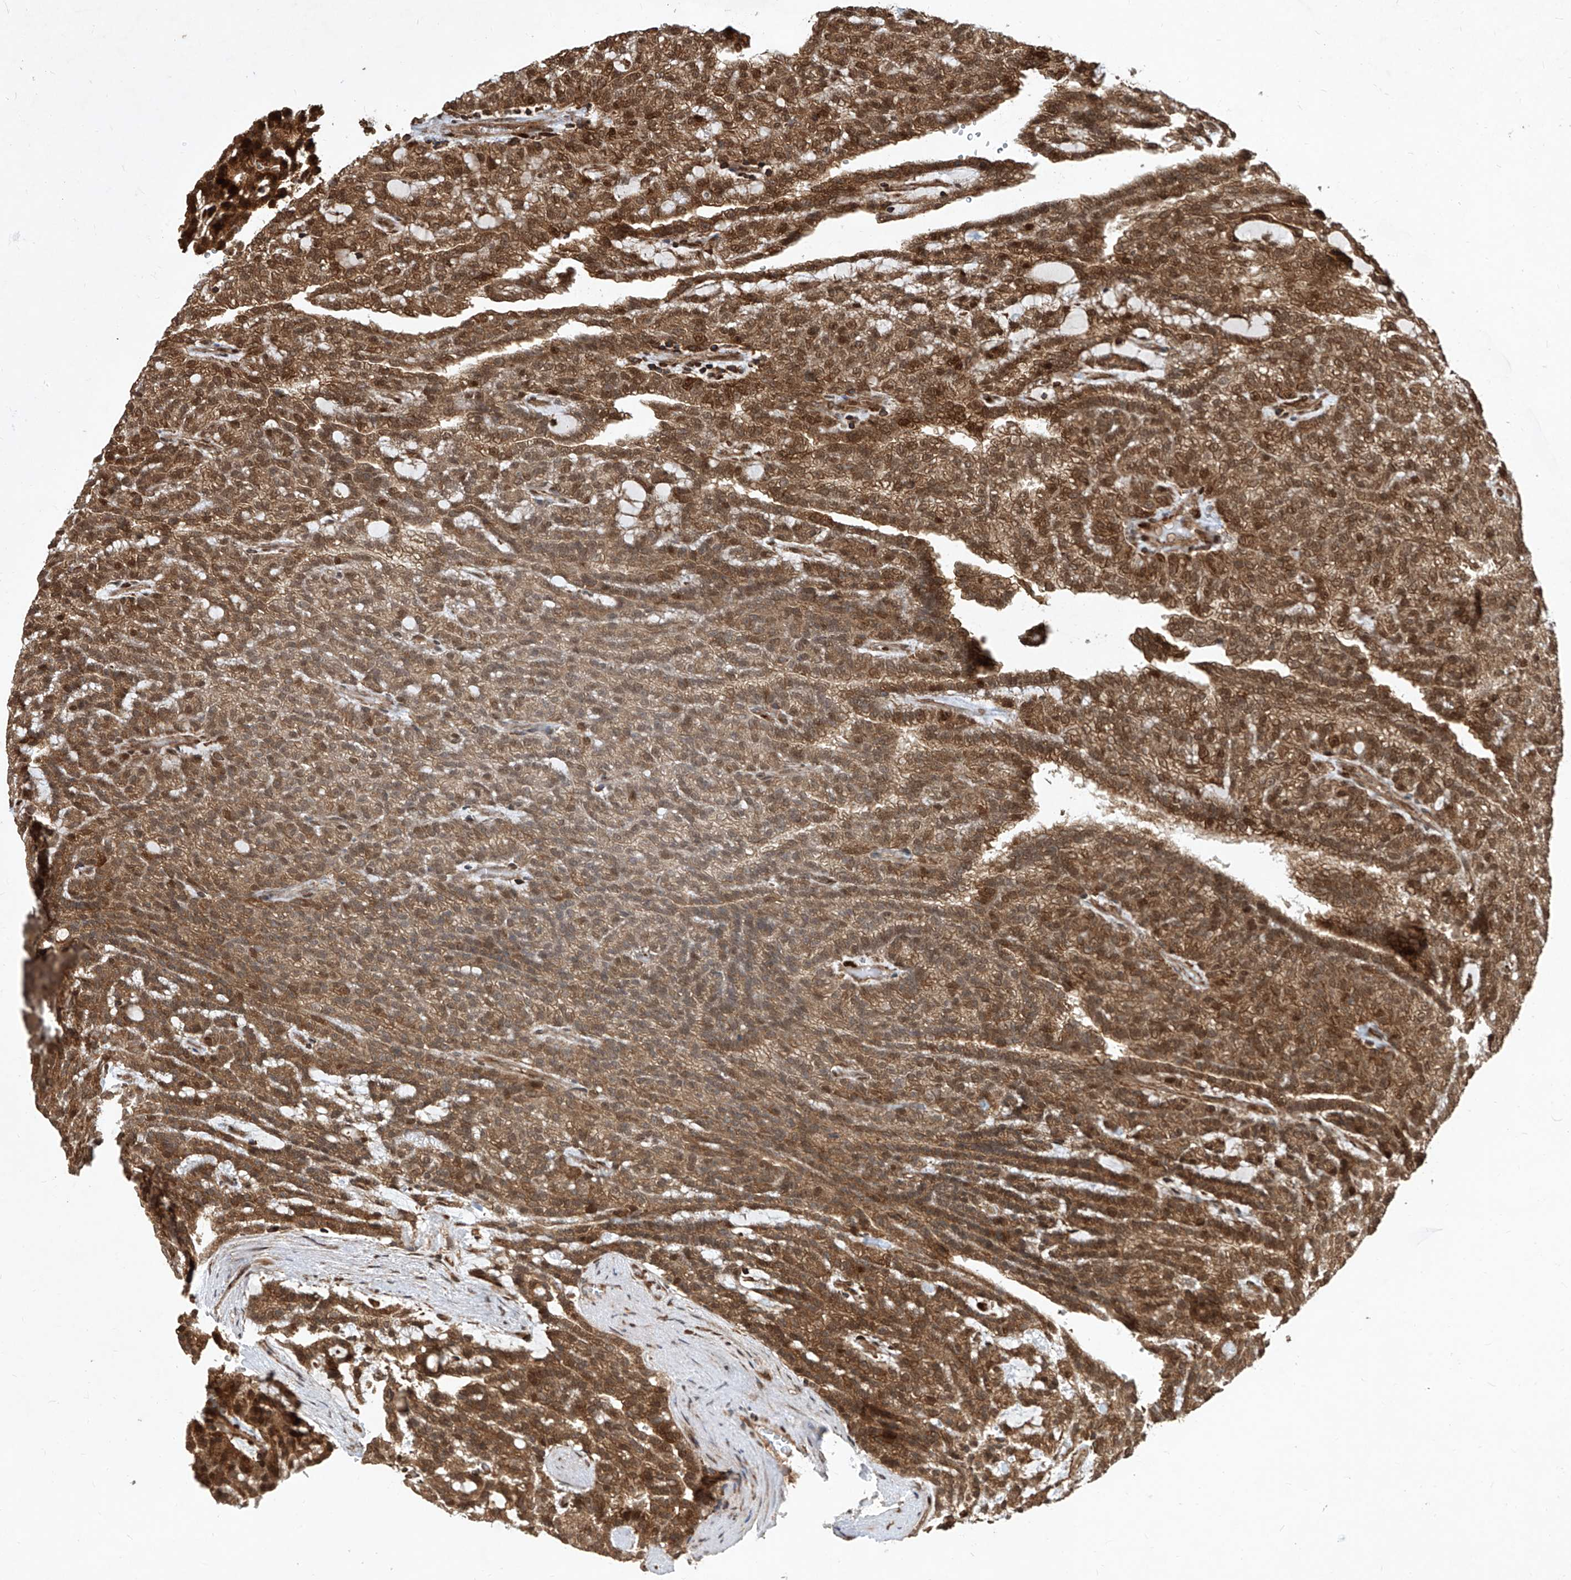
{"staining": {"intensity": "moderate", "quantity": ">75%", "location": "cytoplasmic/membranous,nuclear"}, "tissue": "renal cancer", "cell_type": "Tumor cells", "image_type": "cancer", "snomed": [{"axis": "morphology", "description": "Adenocarcinoma, NOS"}, {"axis": "topography", "description": "Kidney"}], "caption": "The photomicrograph exhibits a brown stain indicating the presence of a protein in the cytoplasmic/membranous and nuclear of tumor cells in renal cancer.", "gene": "MAGED2", "patient": {"sex": "male", "age": 63}}